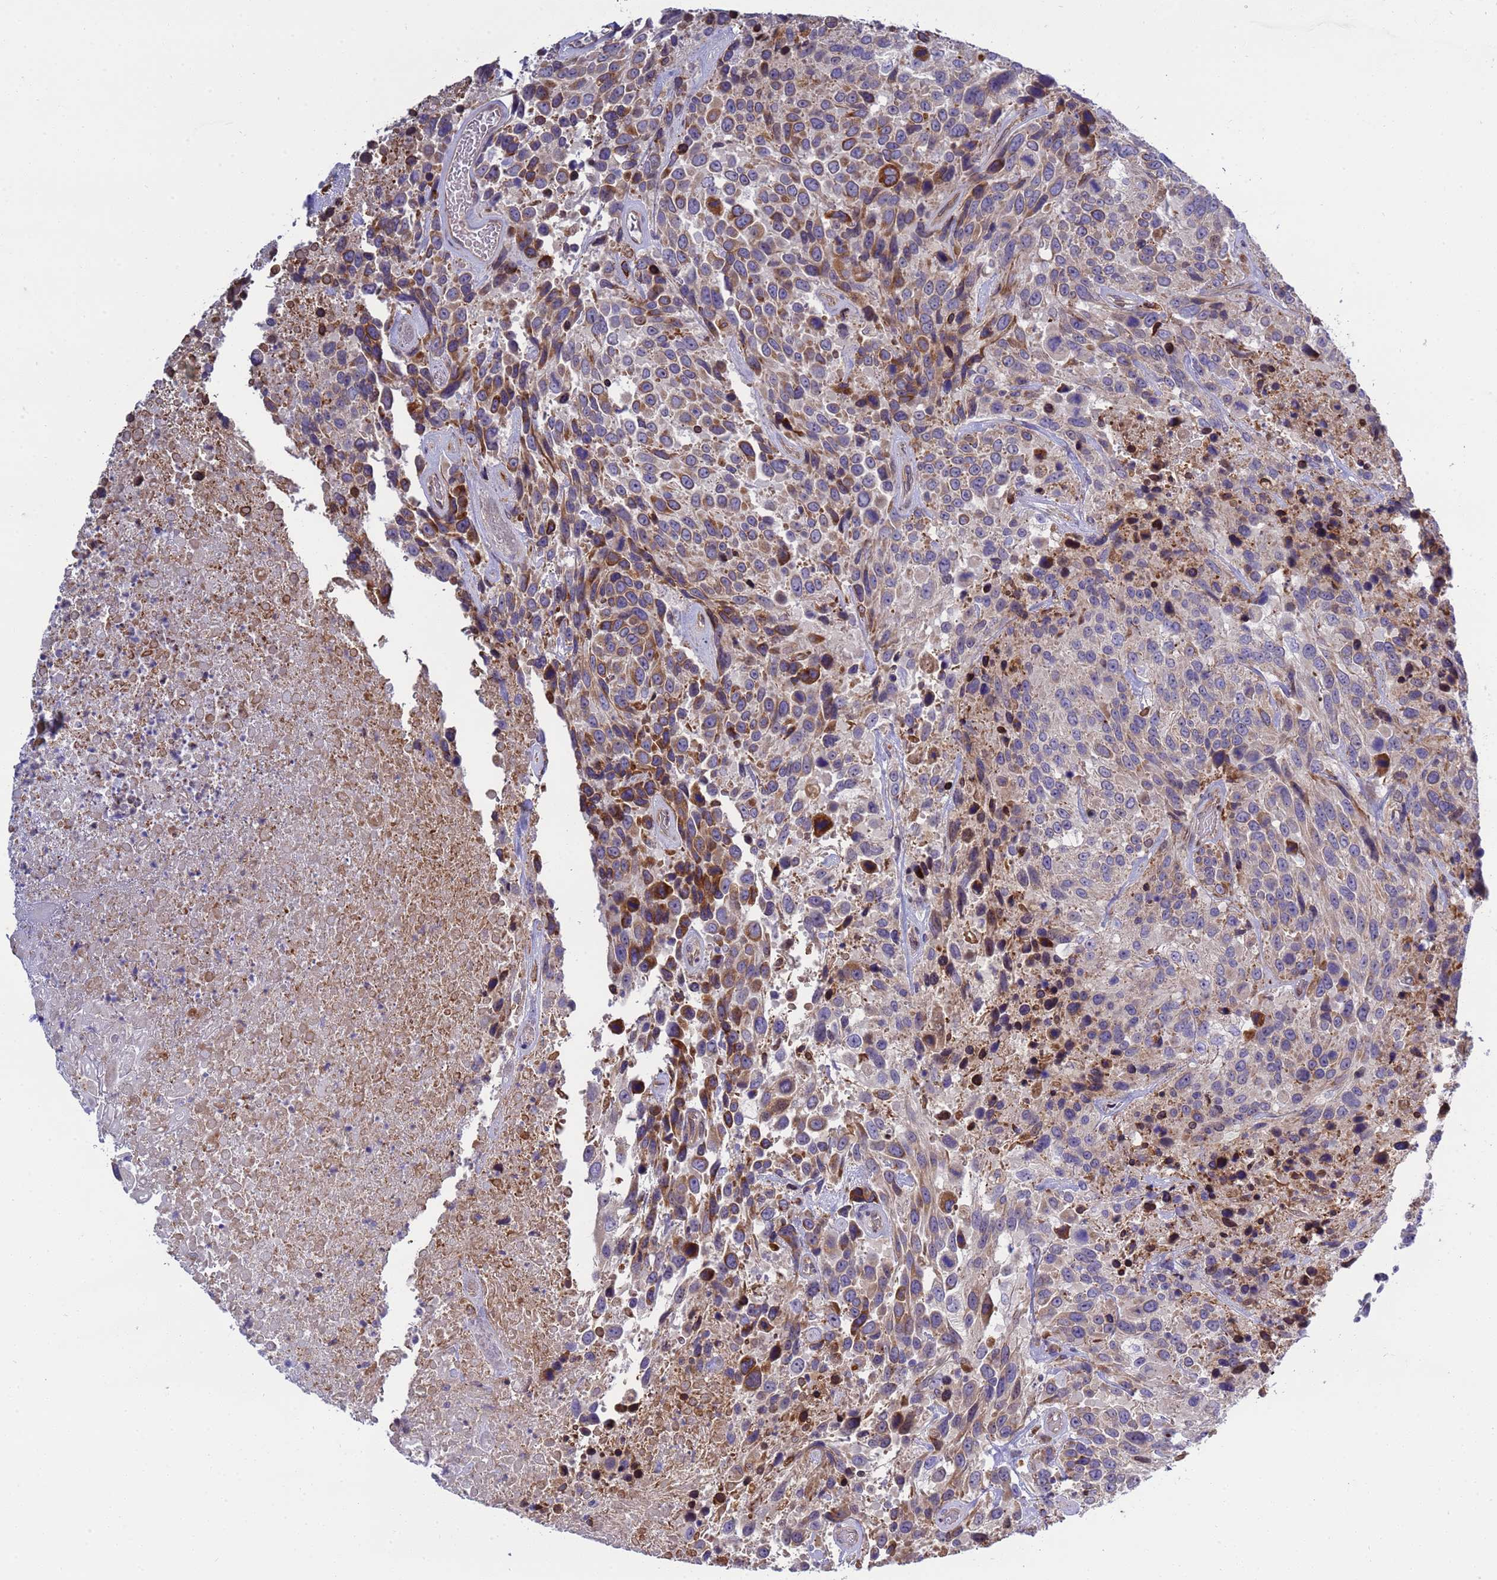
{"staining": {"intensity": "moderate", "quantity": ">75%", "location": "cytoplasmic/membranous"}, "tissue": "urothelial cancer", "cell_type": "Tumor cells", "image_type": "cancer", "snomed": [{"axis": "morphology", "description": "Urothelial carcinoma, High grade"}, {"axis": "topography", "description": "Urinary bladder"}], "caption": "A histopathology image of urothelial cancer stained for a protein reveals moderate cytoplasmic/membranous brown staining in tumor cells. The staining was performed using DAB to visualize the protein expression in brown, while the nuclei were stained in blue with hematoxylin (Magnification: 20x).", "gene": "RAPGEF4", "patient": {"sex": "female", "age": 70}}